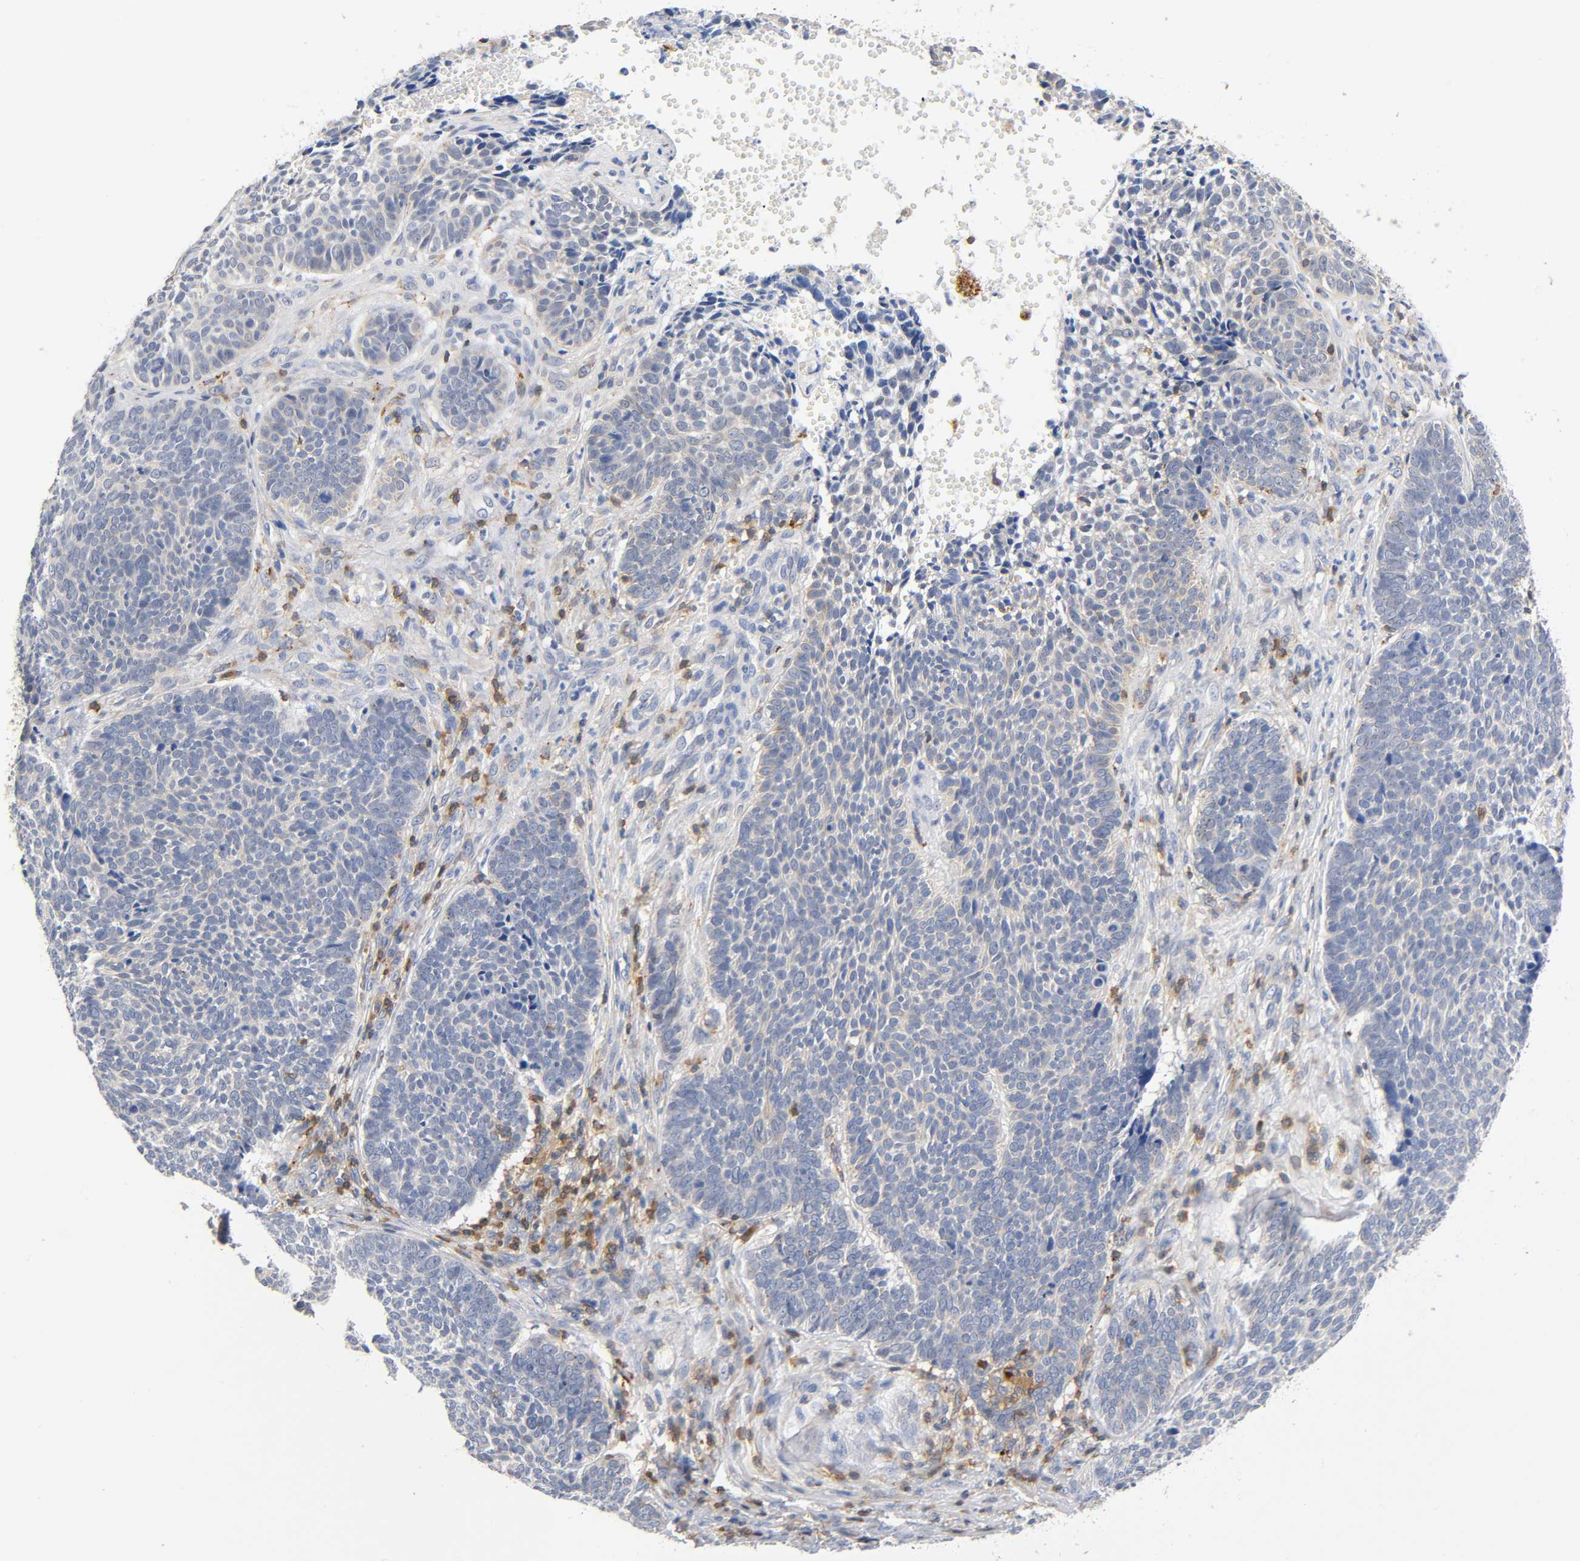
{"staining": {"intensity": "weak", "quantity": "25%-75%", "location": "cytoplasmic/membranous"}, "tissue": "skin cancer", "cell_type": "Tumor cells", "image_type": "cancer", "snomed": [{"axis": "morphology", "description": "Basal cell carcinoma"}, {"axis": "topography", "description": "Skin"}], "caption": "Weak cytoplasmic/membranous protein positivity is seen in about 25%-75% of tumor cells in basal cell carcinoma (skin). (DAB = brown stain, brightfield microscopy at high magnification).", "gene": "UCKL1", "patient": {"sex": "male", "age": 84}}